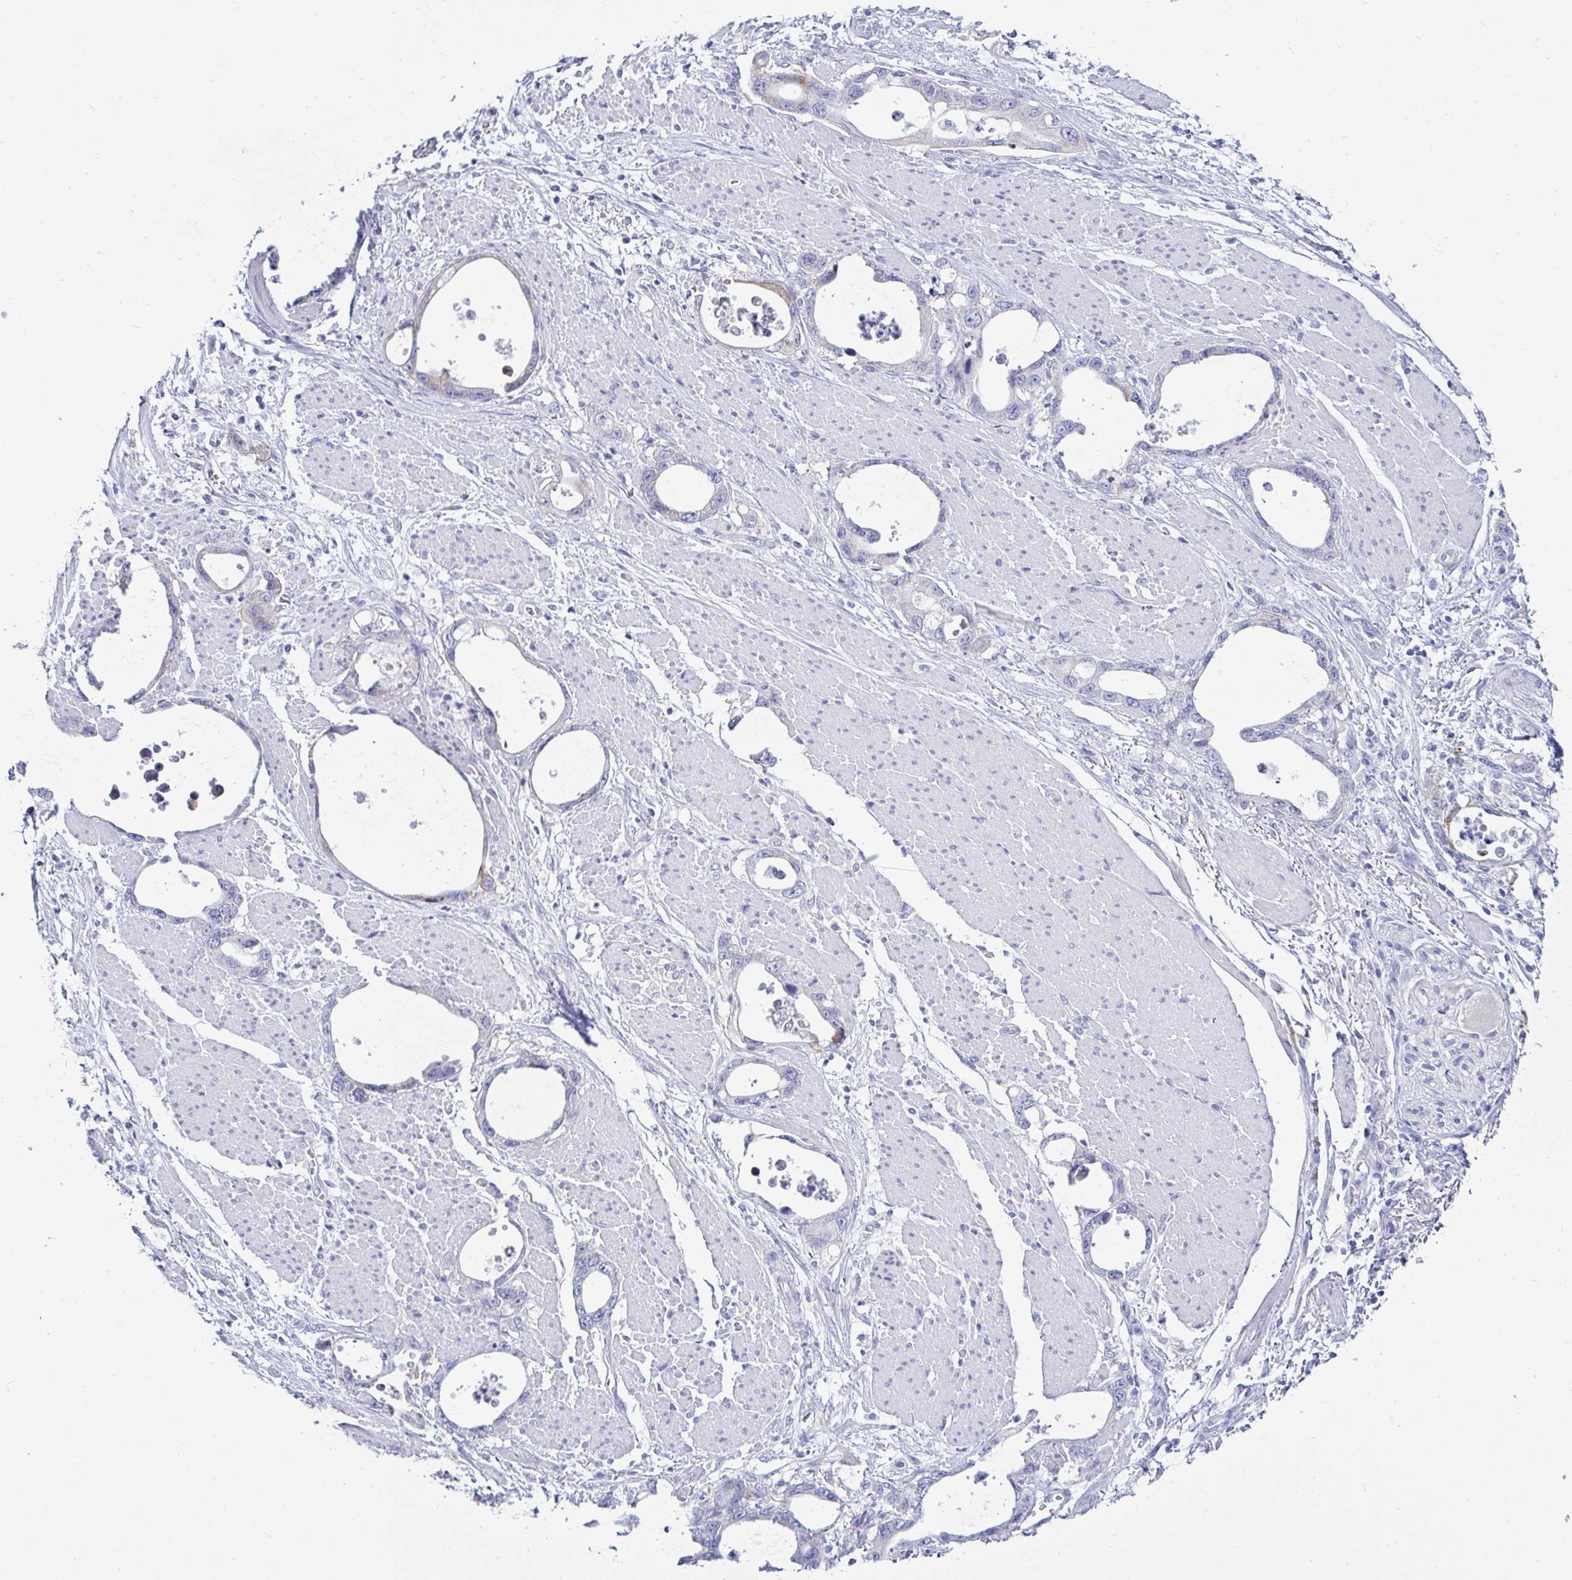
{"staining": {"intensity": "negative", "quantity": "none", "location": "none"}, "tissue": "stomach cancer", "cell_type": "Tumor cells", "image_type": "cancer", "snomed": [{"axis": "morphology", "description": "Adenocarcinoma, NOS"}, {"axis": "topography", "description": "Stomach, upper"}], "caption": "The photomicrograph reveals no staining of tumor cells in adenocarcinoma (stomach). (DAB IHC visualized using brightfield microscopy, high magnification).", "gene": "TFPI2", "patient": {"sex": "male", "age": 74}}